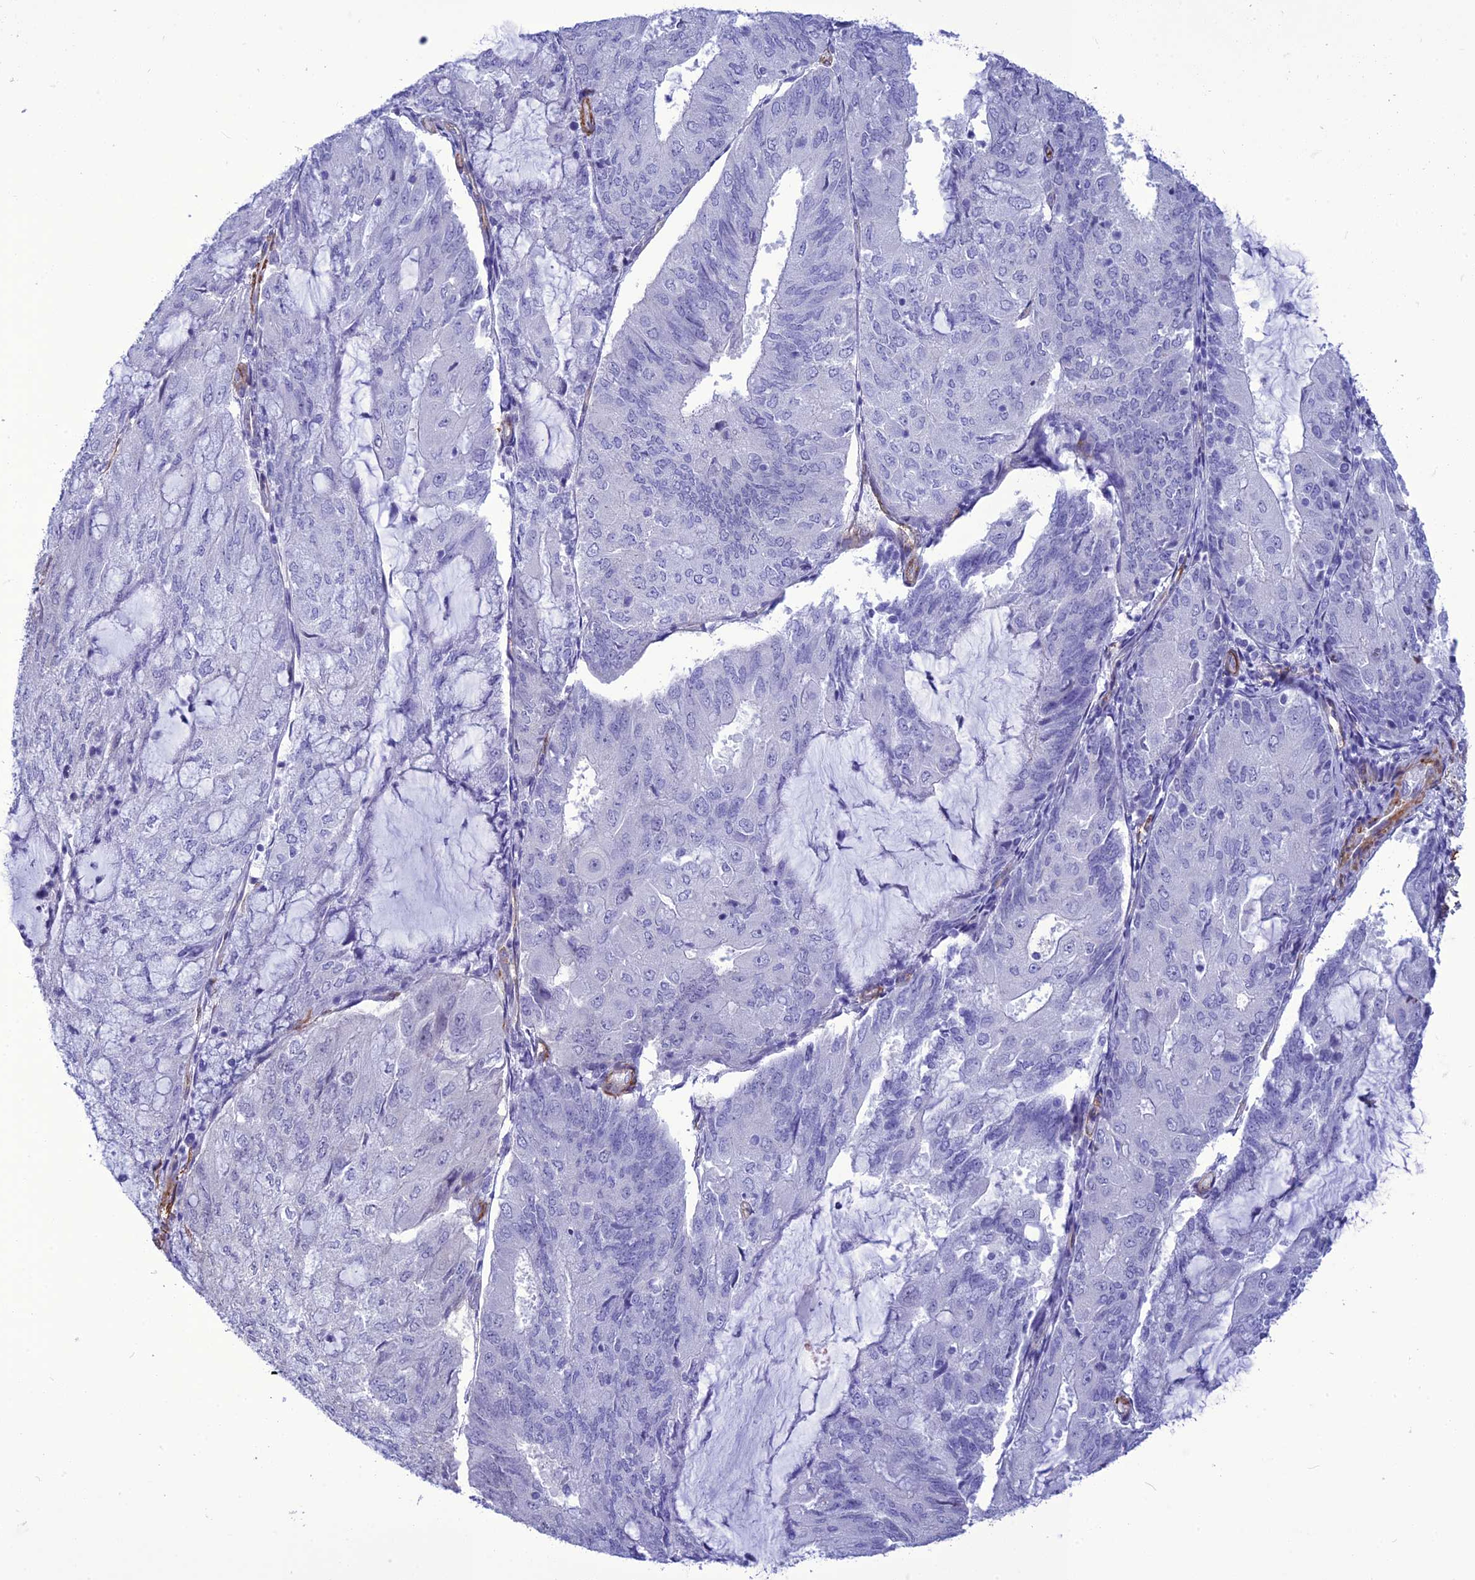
{"staining": {"intensity": "negative", "quantity": "none", "location": "none"}, "tissue": "endometrial cancer", "cell_type": "Tumor cells", "image_type": "cancer", "snomed": [{"axis": "morphology", "description": "Adenocarcinoma, NOS"}, {"axis": "topography", "description": "Endometrium"}], "caption": "This micrograph is of endometrial cancer (adenocarcinoma) stained with immunohistochemistry to label a protein in brown with the nuclei are counter-stained blue. There is no staining in tumor cells. Brightfield microscopy of immunohistochemistry stained with DAB (3,3'-diaminobenzidine) (brown) and hematoxylin (blue), captured at high magnification.", "gene": "NKD1", "patient": {"sex": "female", "age": 81}}